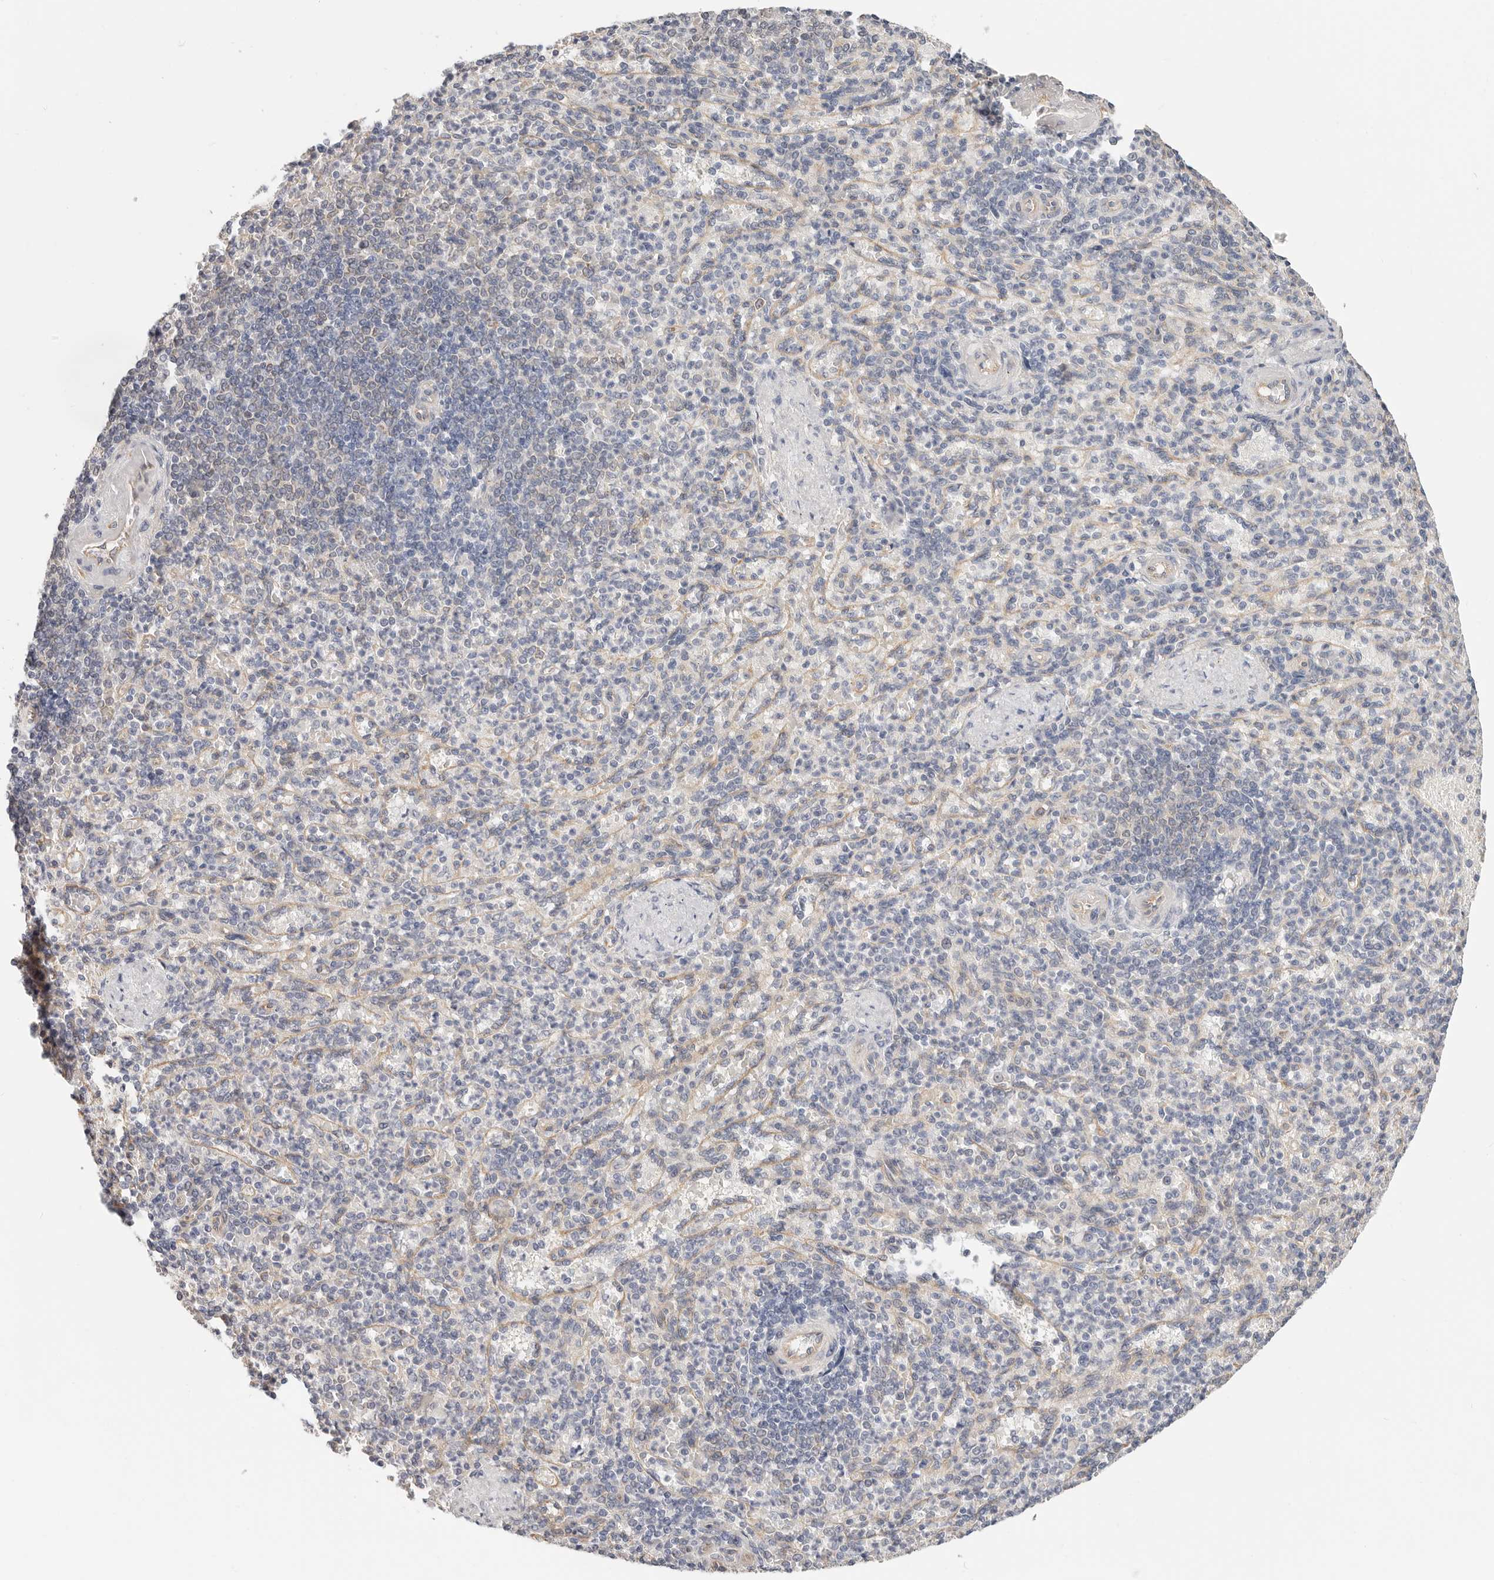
{"staining": {"intensity": "negative", "quantity": "none", "location": "none"}, "tissue": "spleen", "cell_type": "Cells in red pulp", "image_type": "normal", "snomed": [{"axis": "morphology", "description": "Normal tissue, NOS"}, {"axis": "topography", "description": "Spleen"}], "caption": "A high-resolution histopathology image shows IHC staining of normal spleen, which reveals no significant staining in cells in red pulp.", "gene": "AFDN", "patient": {"sex": "female", "age": 74}}